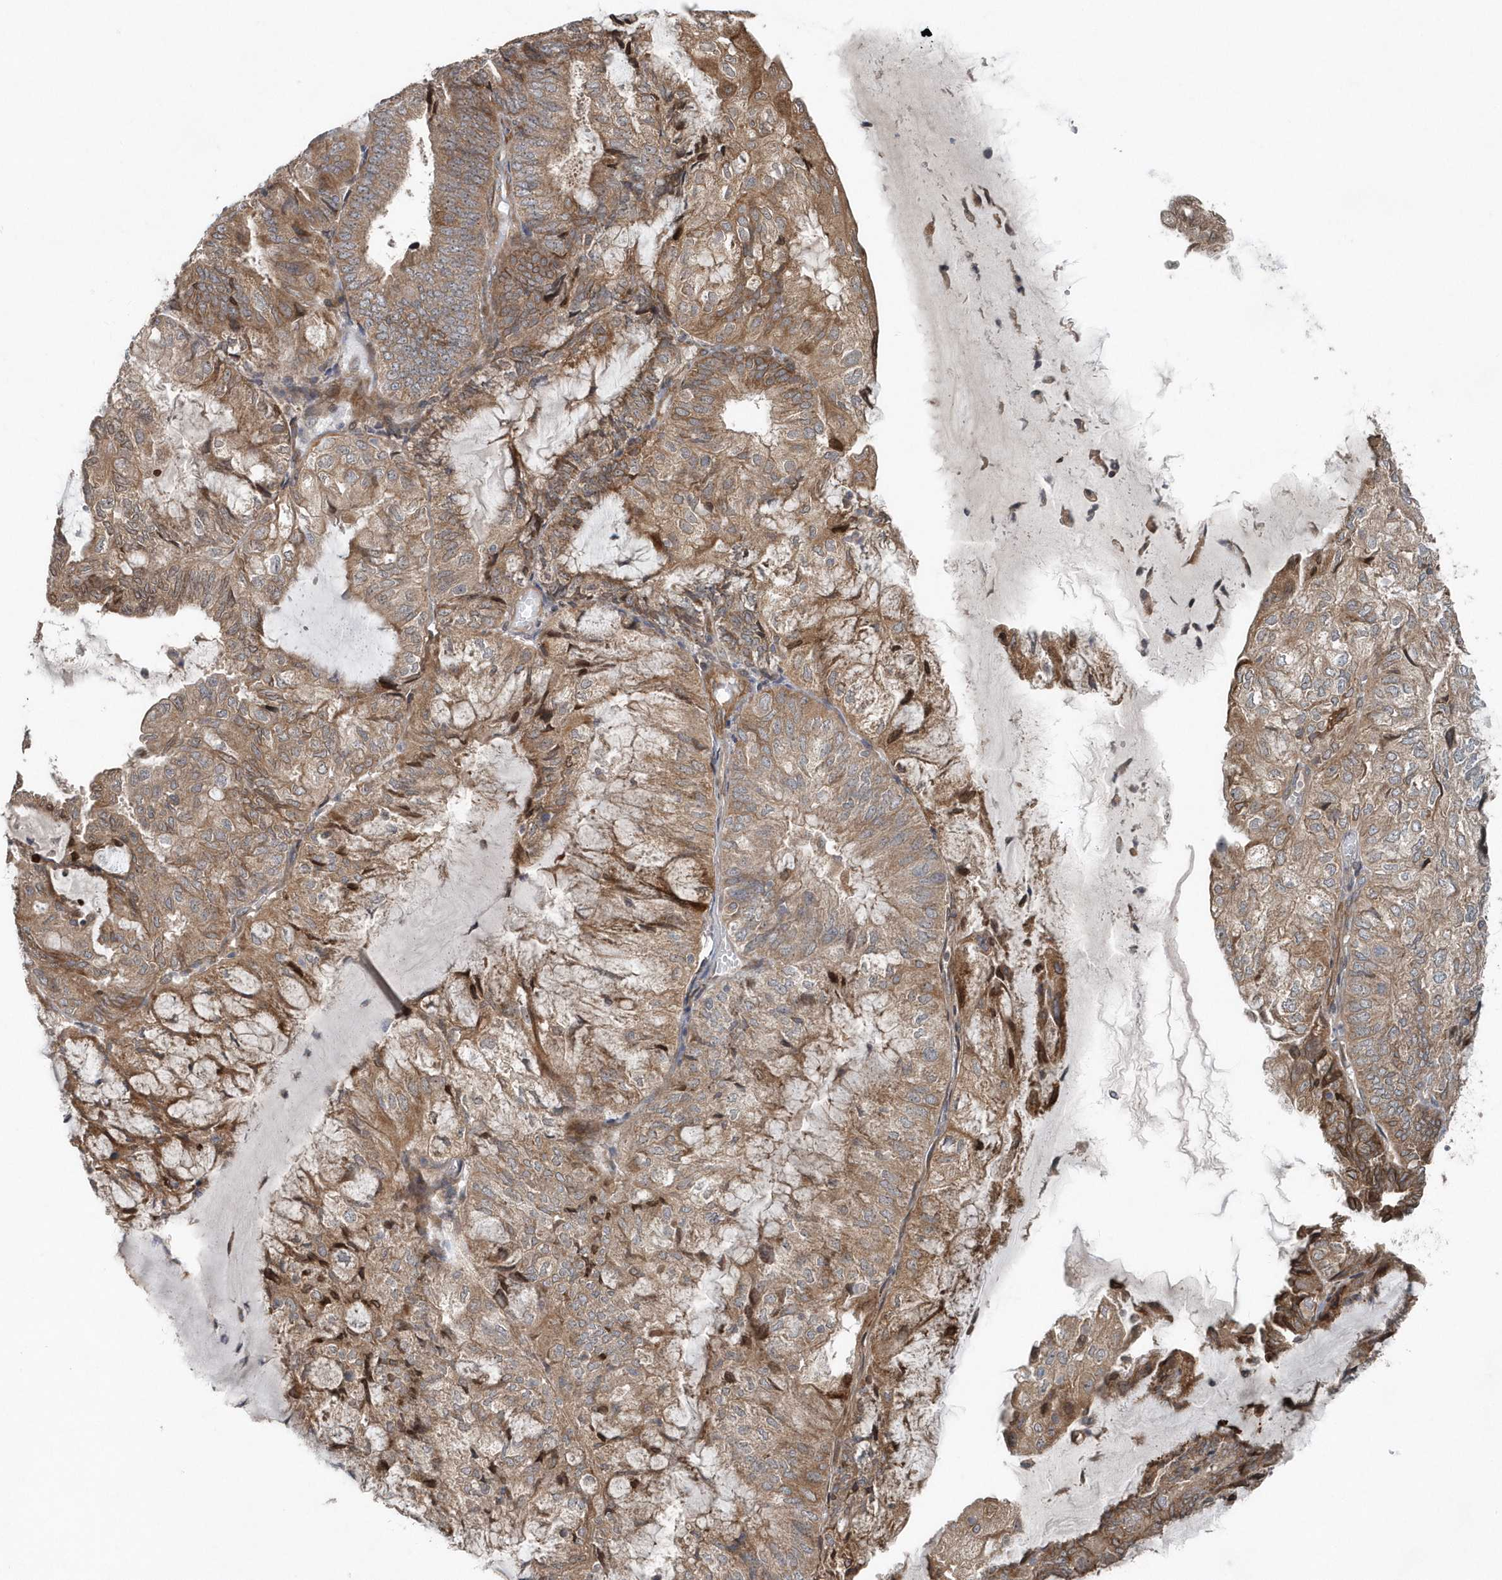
{"staining": {"intensity": "moderate", "quantity": ">75%", "location": "cytoplasmic/membranous"}, "tissue": "endometrial cancer", "cell_type": "Tumor cells", "image_type": "cancer", "snomed": [{"axis": "morphology", "description": "Adenocarcinoma, NOS"}, {"axis": "topography", "description": "Endometrium"}], "caption": "This histopathology image displays endometrial adenocarcinoma stained with immunohistochemistry to label a protein in brown. The cytoplasmic/membranous of tumor cells show moderate positivity for the protein. Nuclei are counter-stained blue.", "gene": "MCC", "patient": {"sex": "female", "age": 81}}